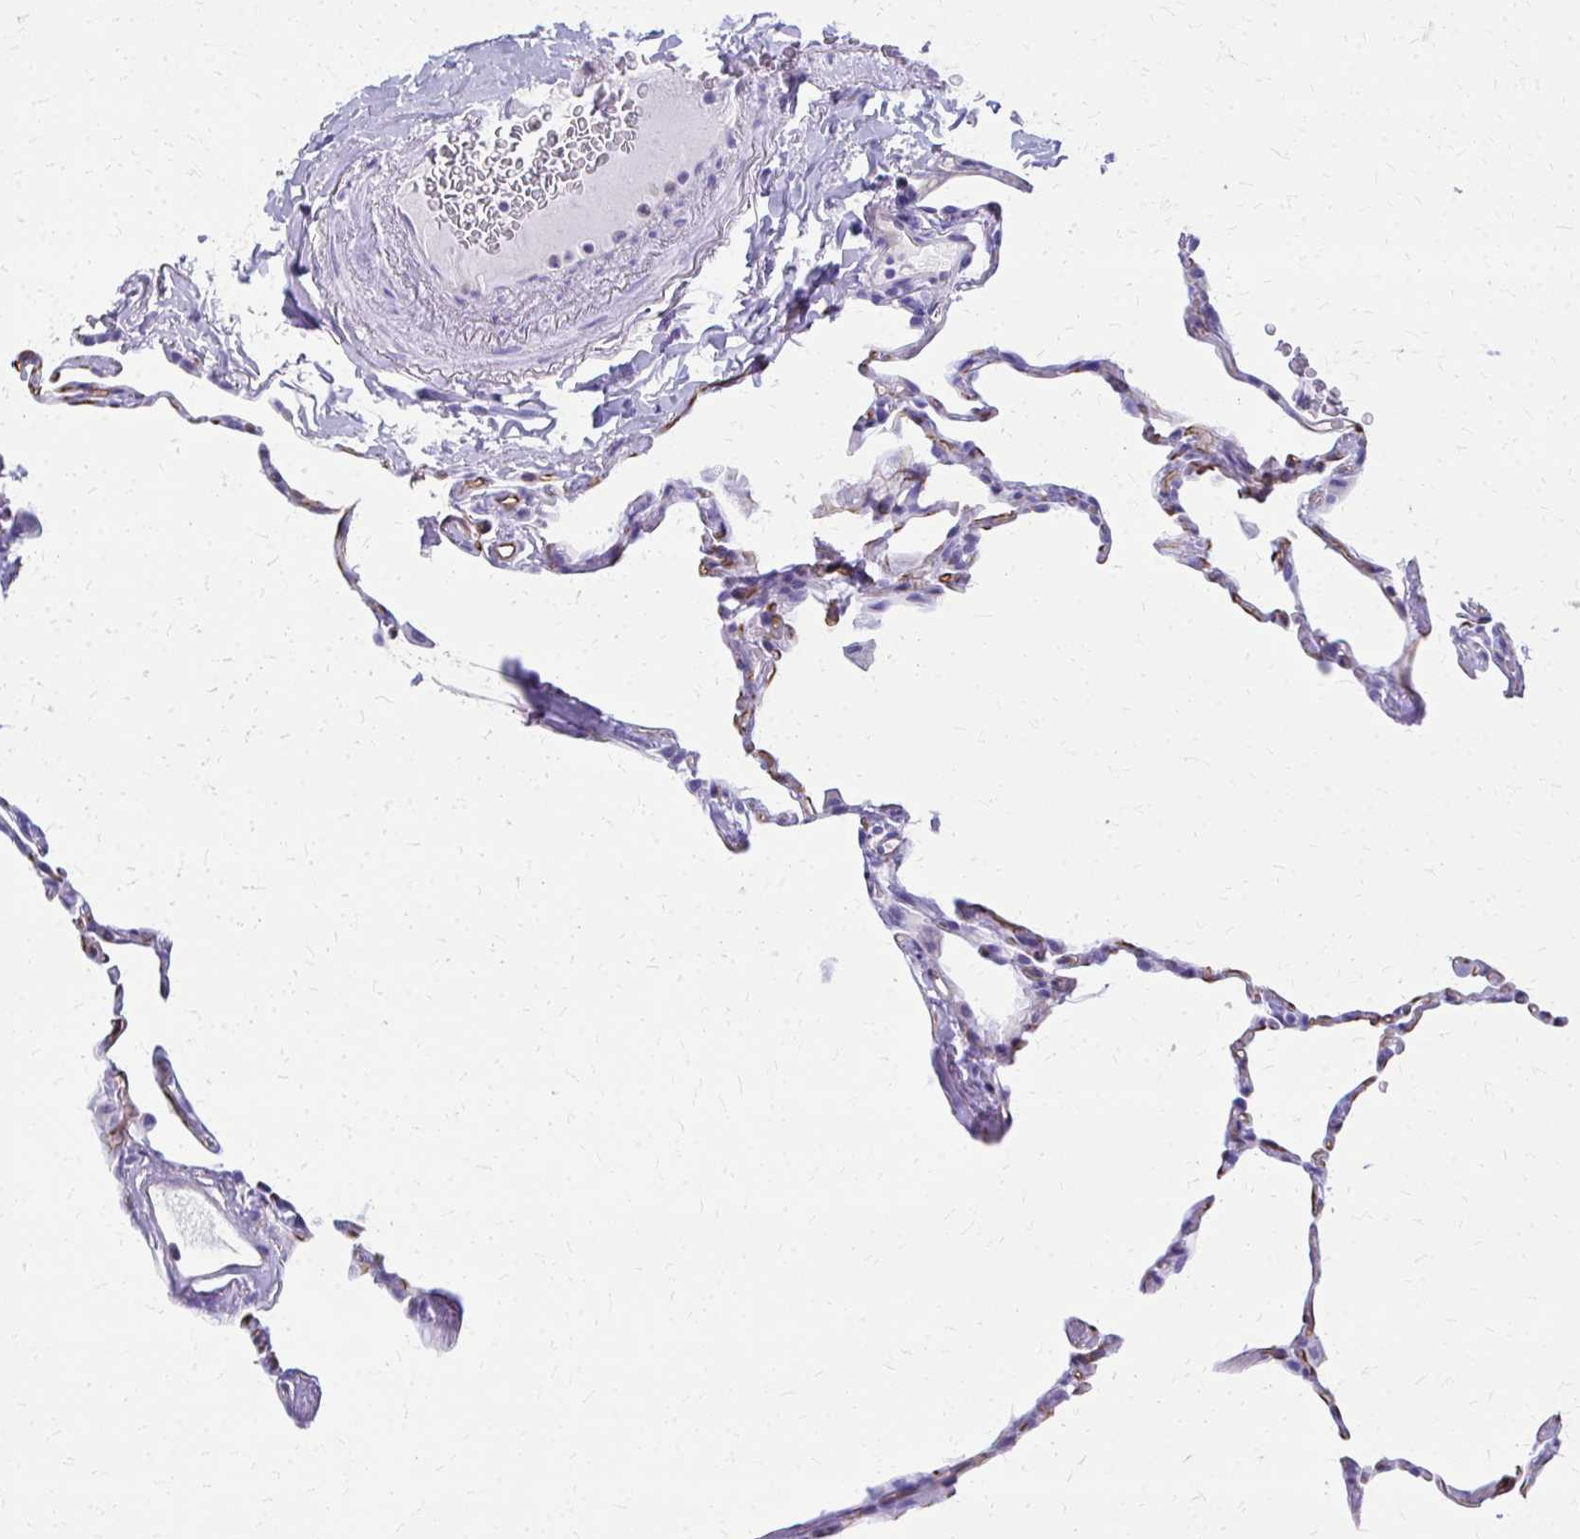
{"staining": {"intensity": "negative", "quantity": "none", "location": "none"}, "tissue": "lung", "cell_type": "Alveolar cells", "image_type": "normal", "snomed": [{"axis": "morphology", "description": "Normal tissue, NOS"}, {"axis": "topography", "description": "Lung"}], "caption": "Immunohistochemistry (IHC) of normal lung displays no expression in alveolar cells. (DAB immunohistochemistry (IHC), high magnification).", "gene": "TPSG1", "patient": {"sex": "male", "age": 65}}